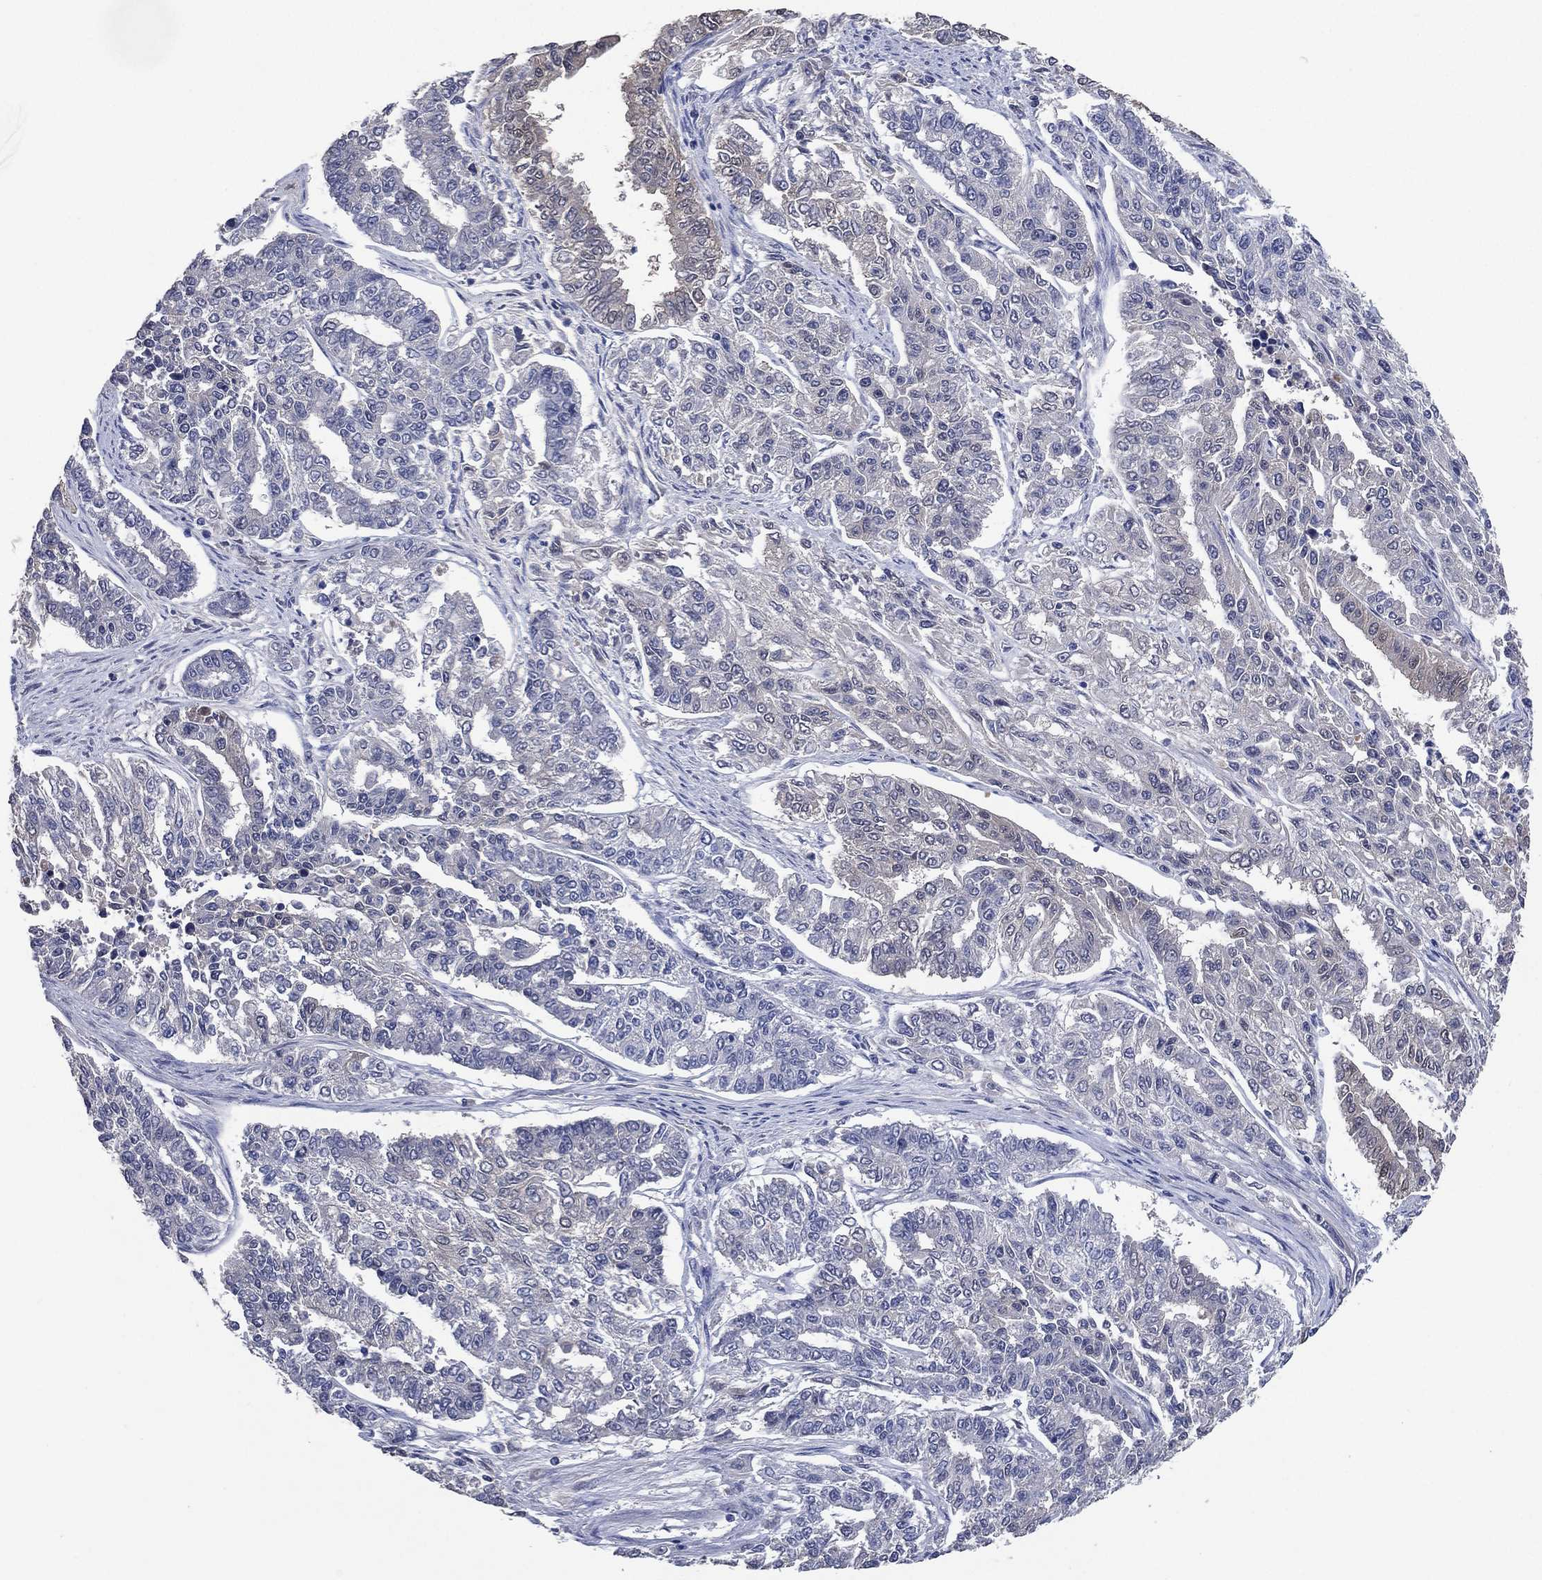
{"staining": {"intensity": "negative", "quantity": "none", "location": "none"}, "tissue": "endometrial cancer", "cell_type": "Tumor cells", "image_type": "cancer", "snomed": [{"axis": "morphology", "description": "Adenocarcinoma, NOS"}, {"axis": "topography", "description": "Uterus"}], "caption": "Tumor cells show no significant protein staining in adenocarcinoma (endometrial).", "gene": "AK1", "patient": {"sex": "female", "age": 59}}